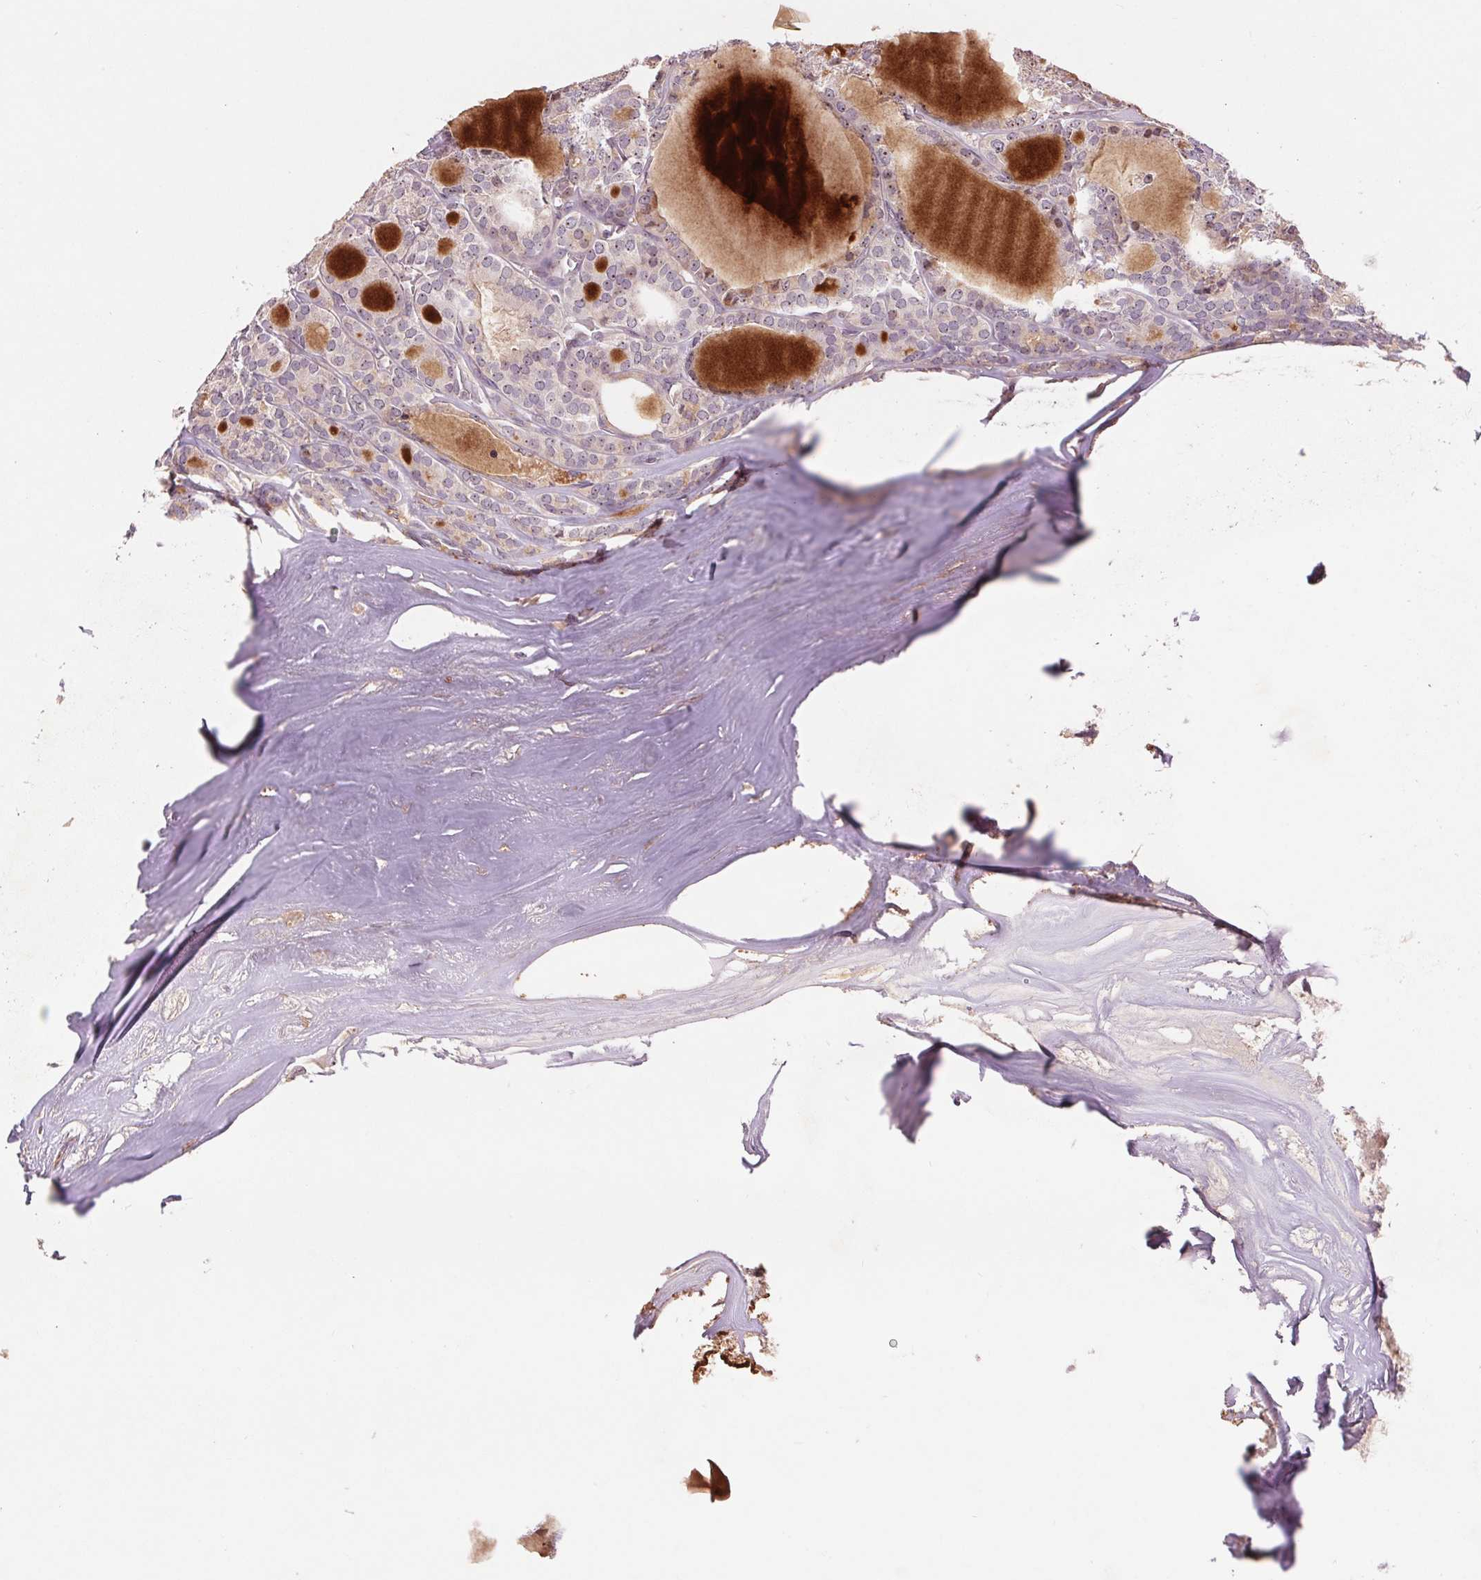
{"staining": {"intensity": "negative", "quantity": "none", "location": "none"}, "tissue": "thyroid cancer", "cell_type": "Tumor cells", "image_type": "cancer", "snomed": [{"axis": "morphology", "description": "Follicular adenoma carcinoma, NOS"}, {"axis": "topography", "description": "Thyroid gland"}], "caption": "A micrograph of thyroid follicular adenoma carcinoma stained for a protein demonstrates no brown staining in tumor cells. Brightfield microscopy of IHC stained with DAB (brown) and hematoxylin (blue), captured at high magnification.", "gene": "RANBP3L", "patient": {"sex": "male", "age": 74}}